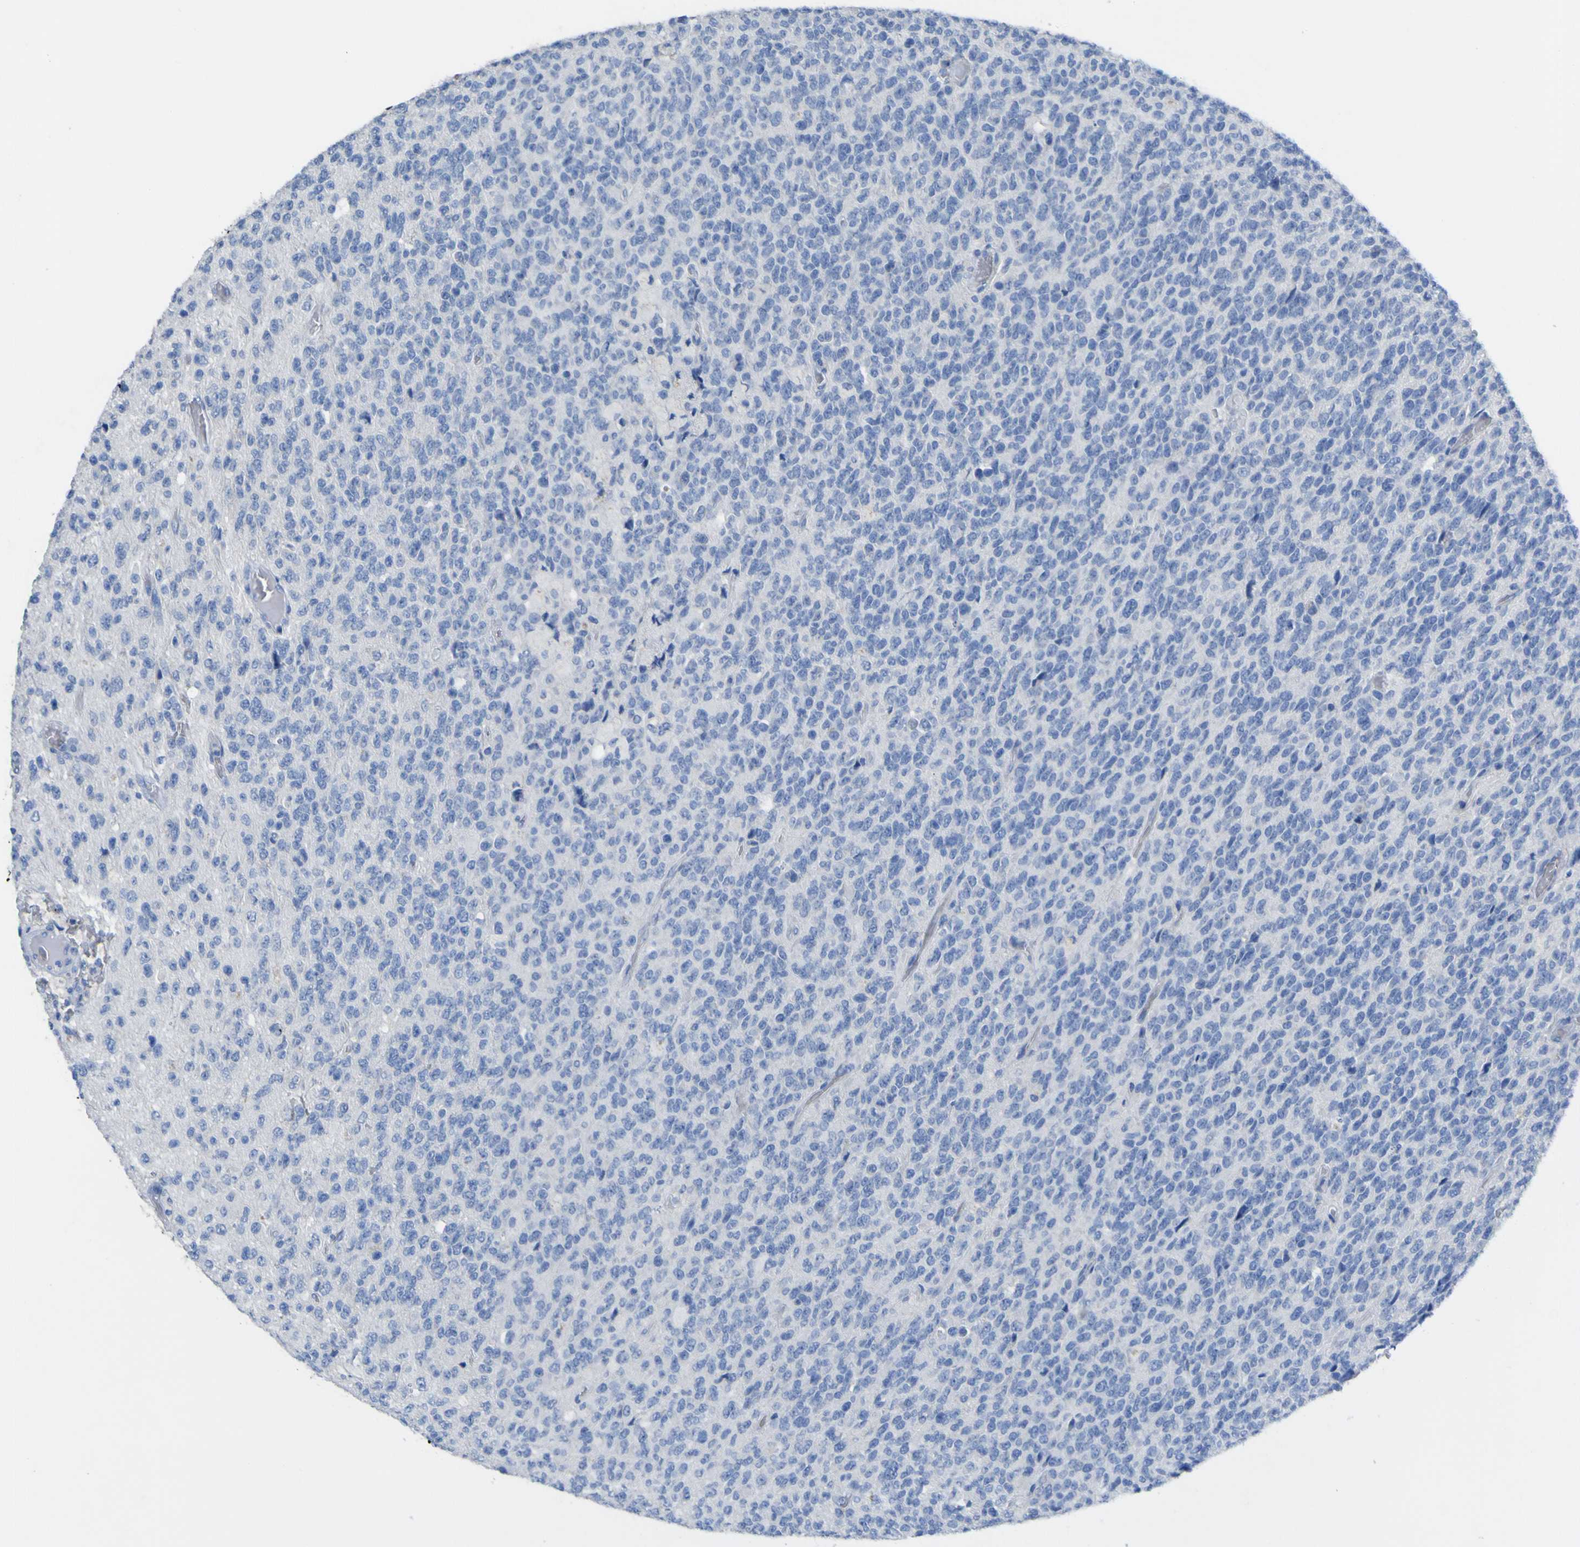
{"staining": {"intensity": "negative", "quantity": "none", "location": "none"}, "tissue": "glioma", "cell_type": "Tumor cells", "image_type": "cancer", "snomed": [{"axis": "morphology", "description": "Glioma, malignant, High grade"}, {"axis": "topography", "description": "pancreas cauda"}], "caption": "Immunohistochemical staining of human malignant glioma (high-grade) exhibits no significant positivity in tumor cells.", "gene": "GCM1", "patient": {"sex": "male", "age": 60}}